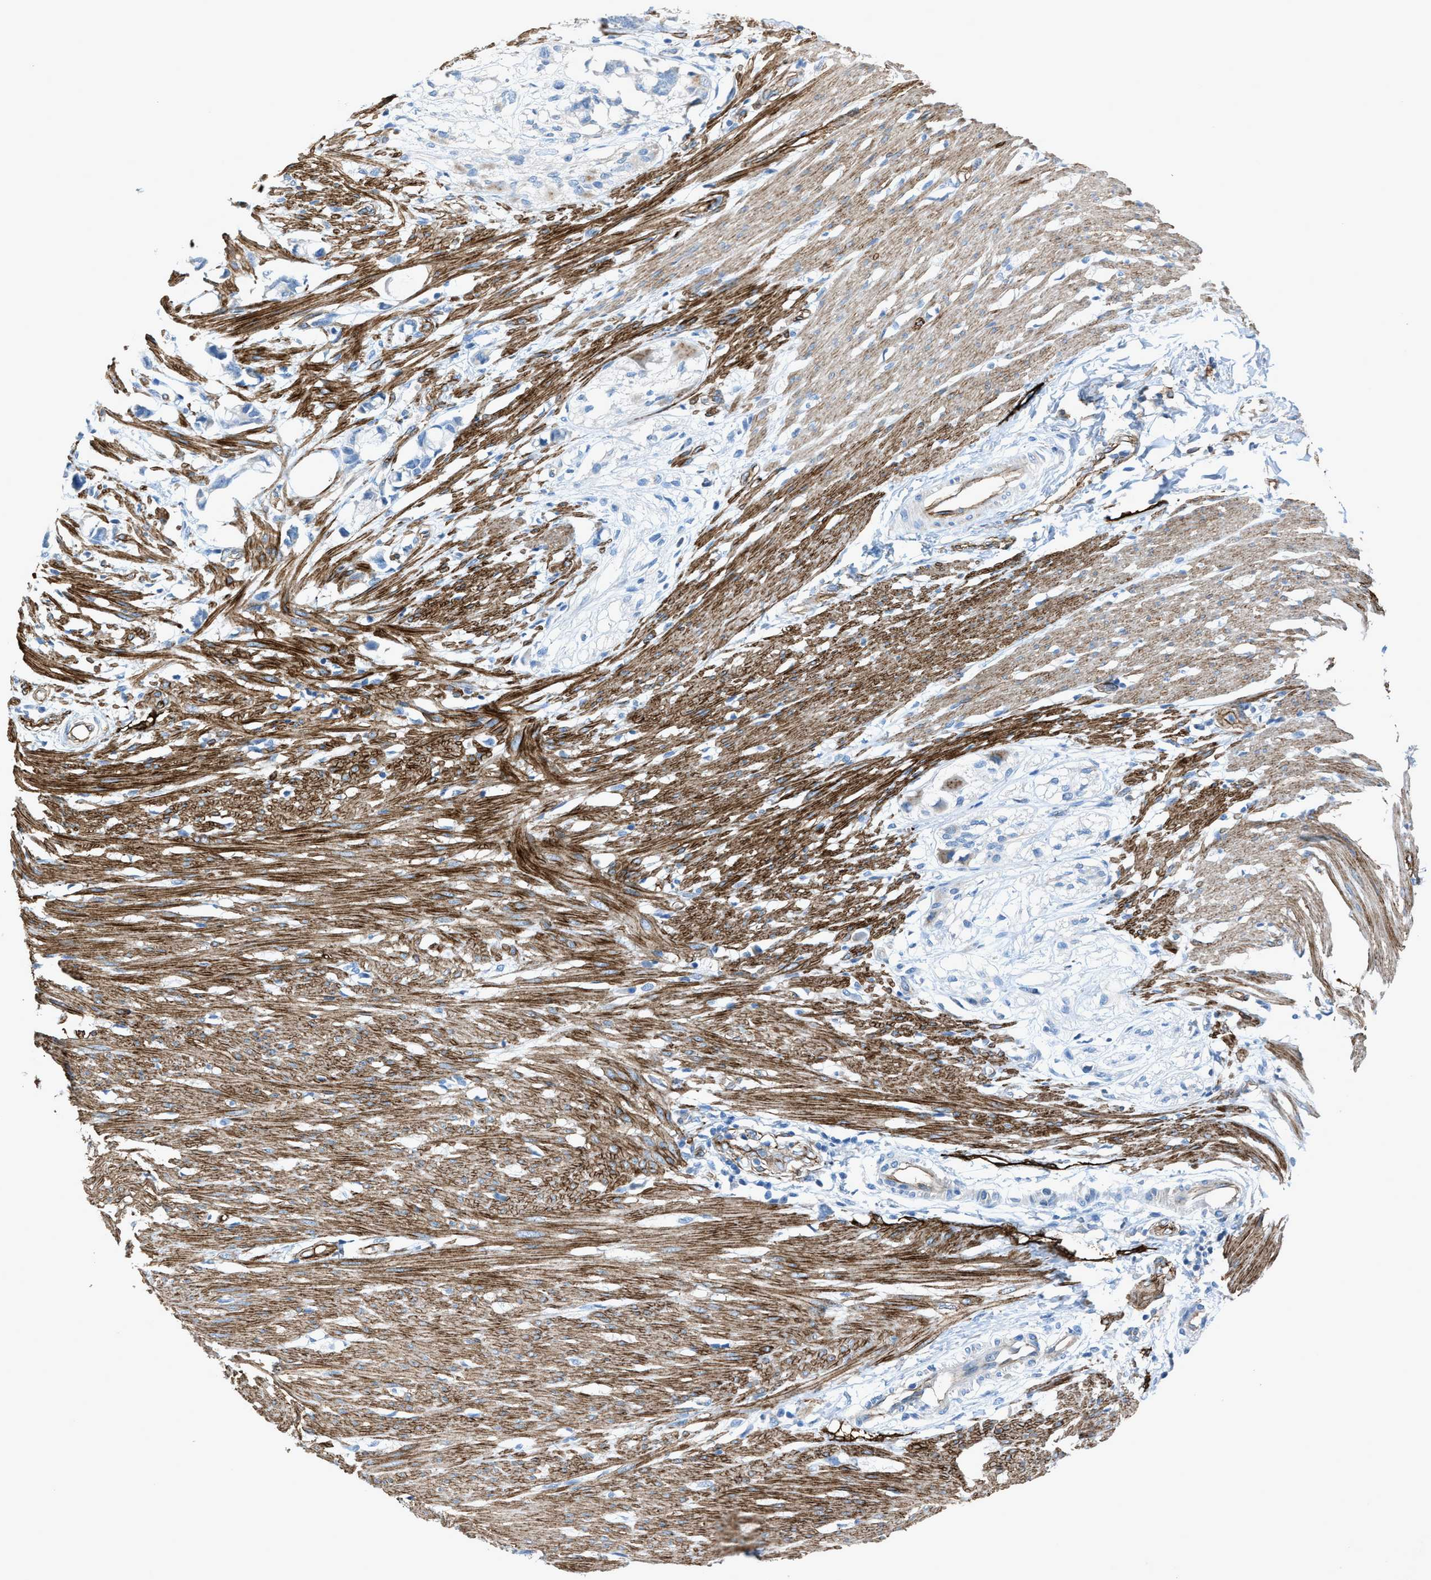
{"staining": {"intensity": "moderate", "quantity": "25%-75%", "location": "cytoplasmic/membranous"}, "tissue": "smooth muscle", "cell_type": "Smooth muscle cells", "image_type": "normal", "snomed": [{"axis": "morphology", "description": "Normal tissue, NOS"}, {"axis": "morphology", "description": "Adenocarcinoma, NOS"}, {"axis": "topography", "description": "Smooth muscle"}, {"axis": "topography", "description": "Colon"}], "caption": "Moderate cytoplasmic/membranous protein positivity is present in approximately 25%-75% of smooth muscle cells in smooth muscle.", "gene": "SLC22A15", "patient": {"sex": "male", "age": 14}}